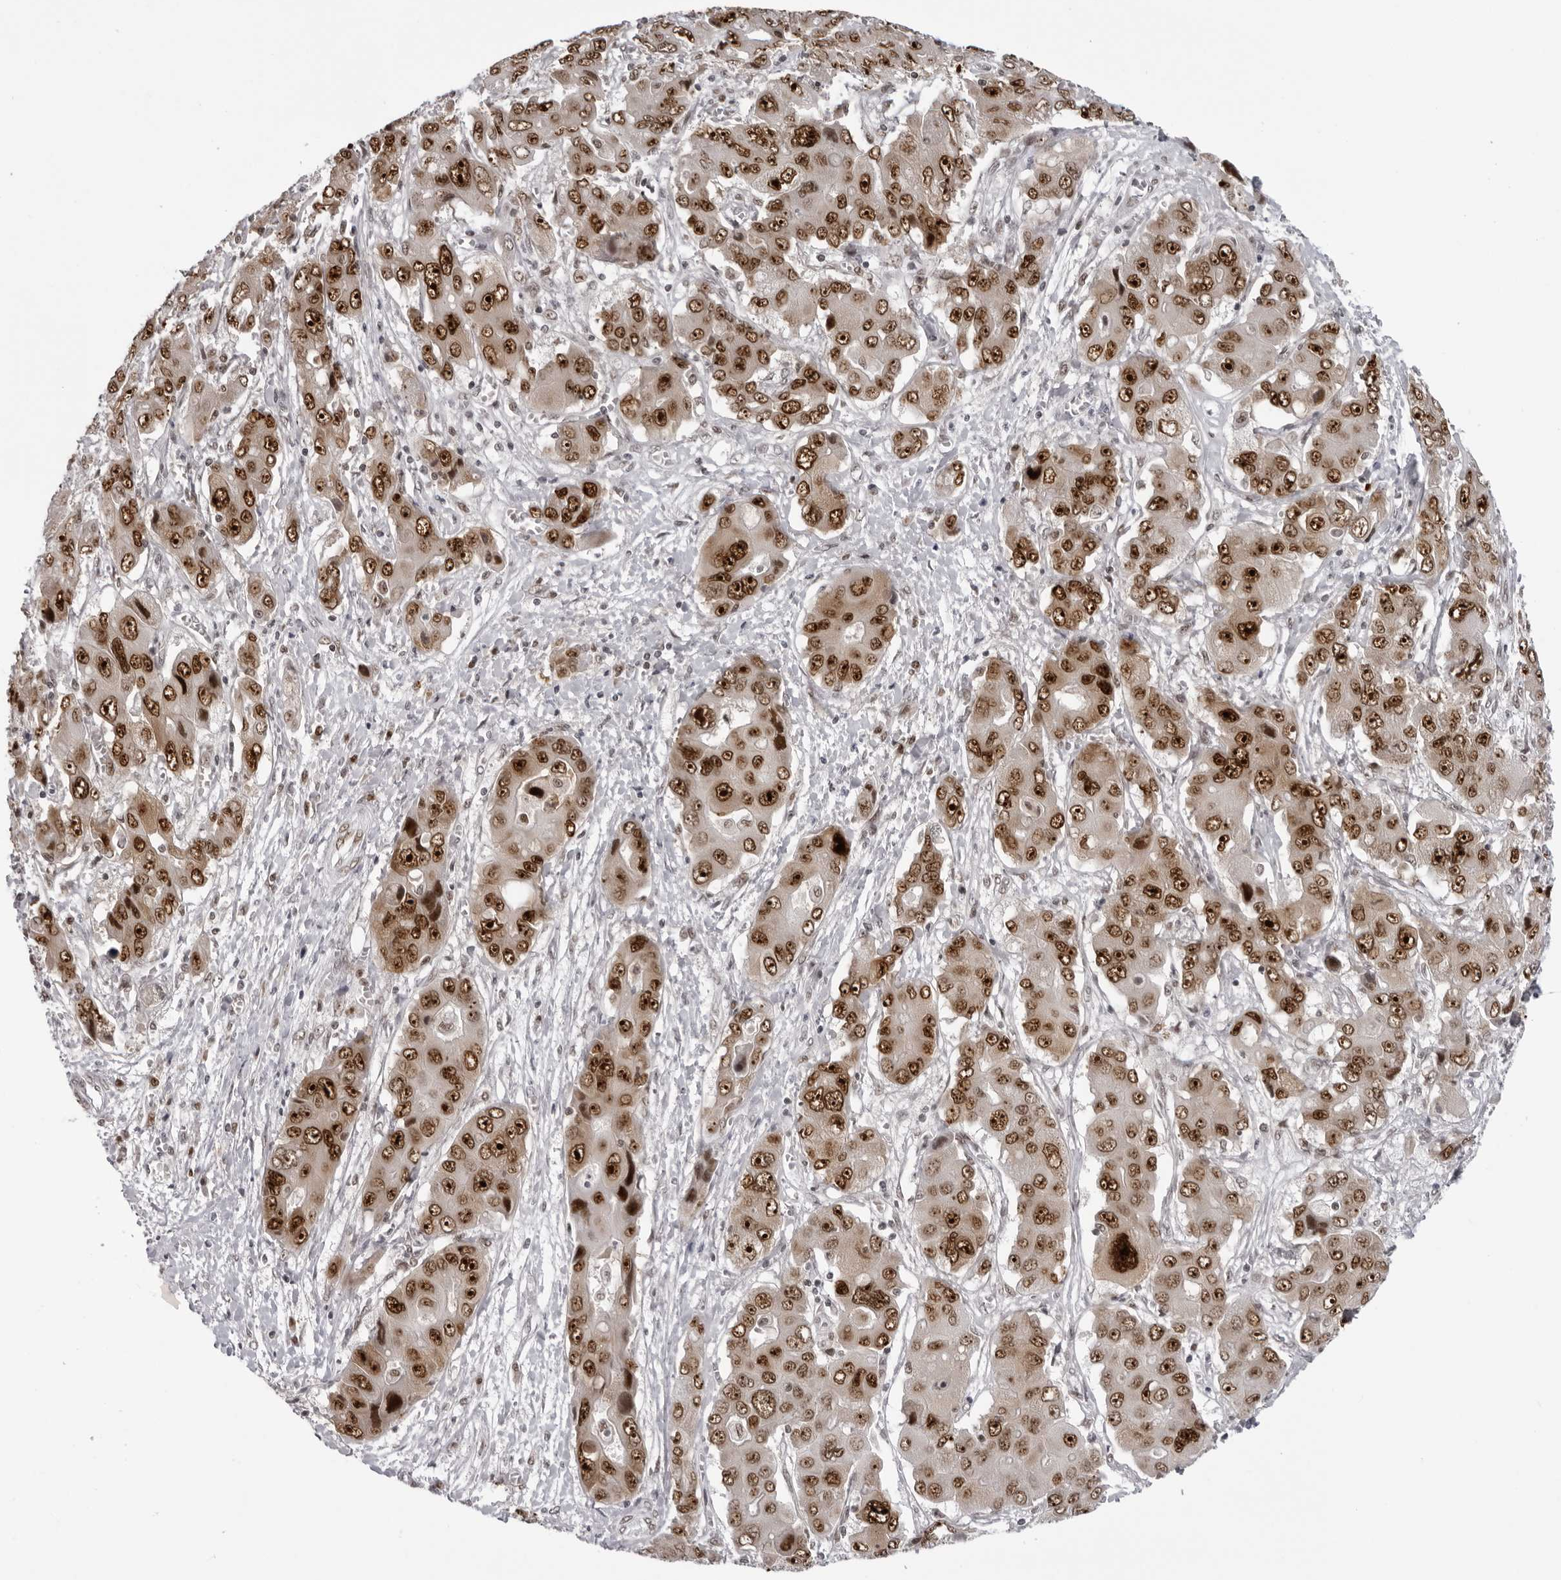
{"staining": {"intensity": "strong", "quantity": ">75%", "location": "nuclear"}, "tissue": "liver cancer", "cell_type": "Tumor cells", "image_type": "cancer", "snomed": [{"axis": "morphology", "description": "Cholangiocarcinoma"}, {"axis": "topography", "description": "Liver"}], "caption": "Liver cholangiocarcinoma stained for a protein displays strong nuclear positivity in tumor cells.", "gene": "HEXIM2", "patient": {"sex": "male", "age": 67}}